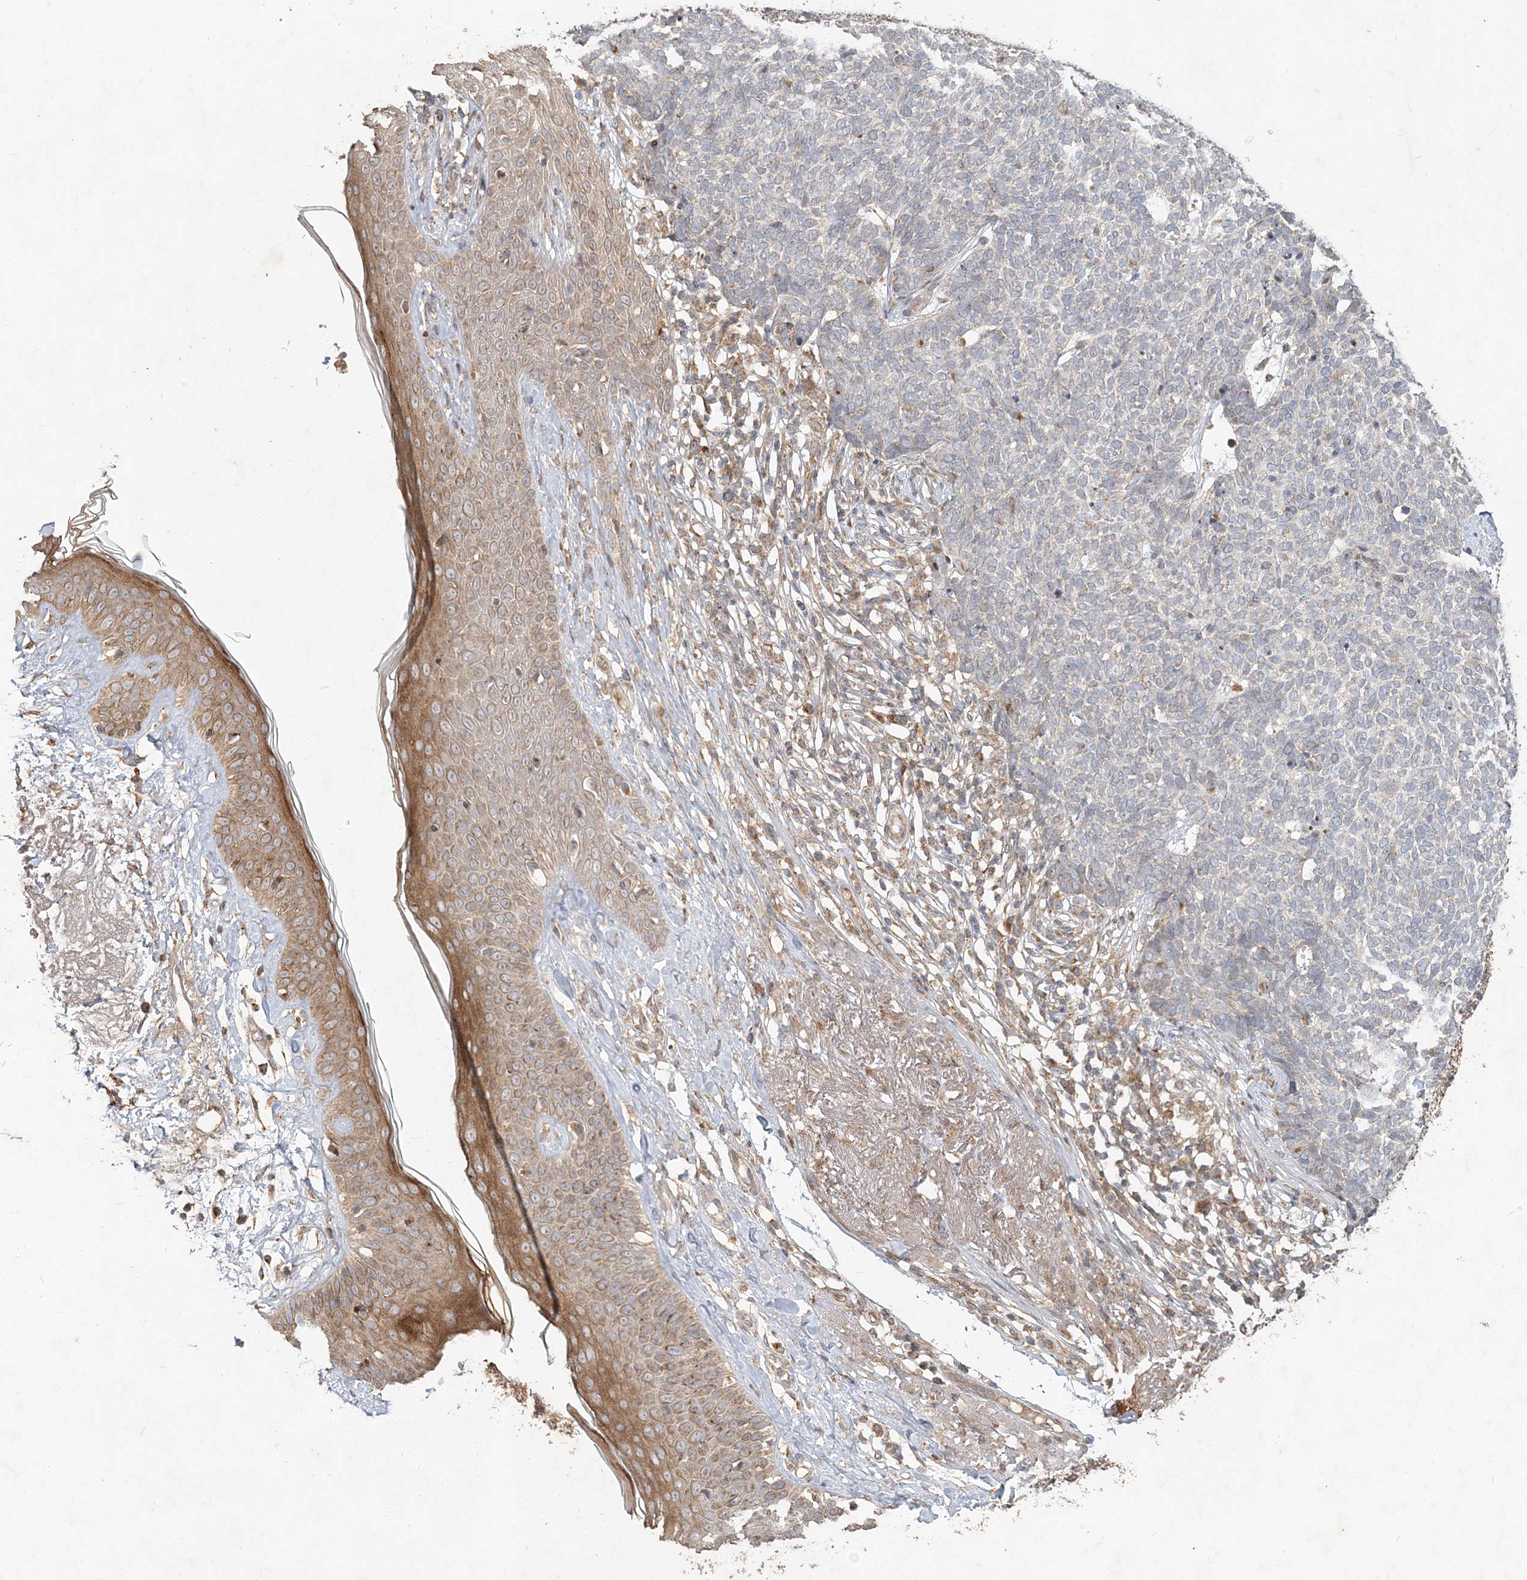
{"staining": {"intensity": "negative", "quantity": "none", "location": "none"}, "tissue": "skin cancer", "cell_type": "Tumor cells", "image_type": "cancer", "snomed": [{"axis": "morphology", "description": "Basal cell carcinoma"}, {"axis": "topography", "description": "Skin"}], "caption": "High power microscopy image of an immunohistochemistry (IHC) histopathology image of skin cancer (basal cell carcinoma), revealing no significant positivity in tumor cells.", "gene": "RAB14", "patient": {"sex": "female", "age": 84}}